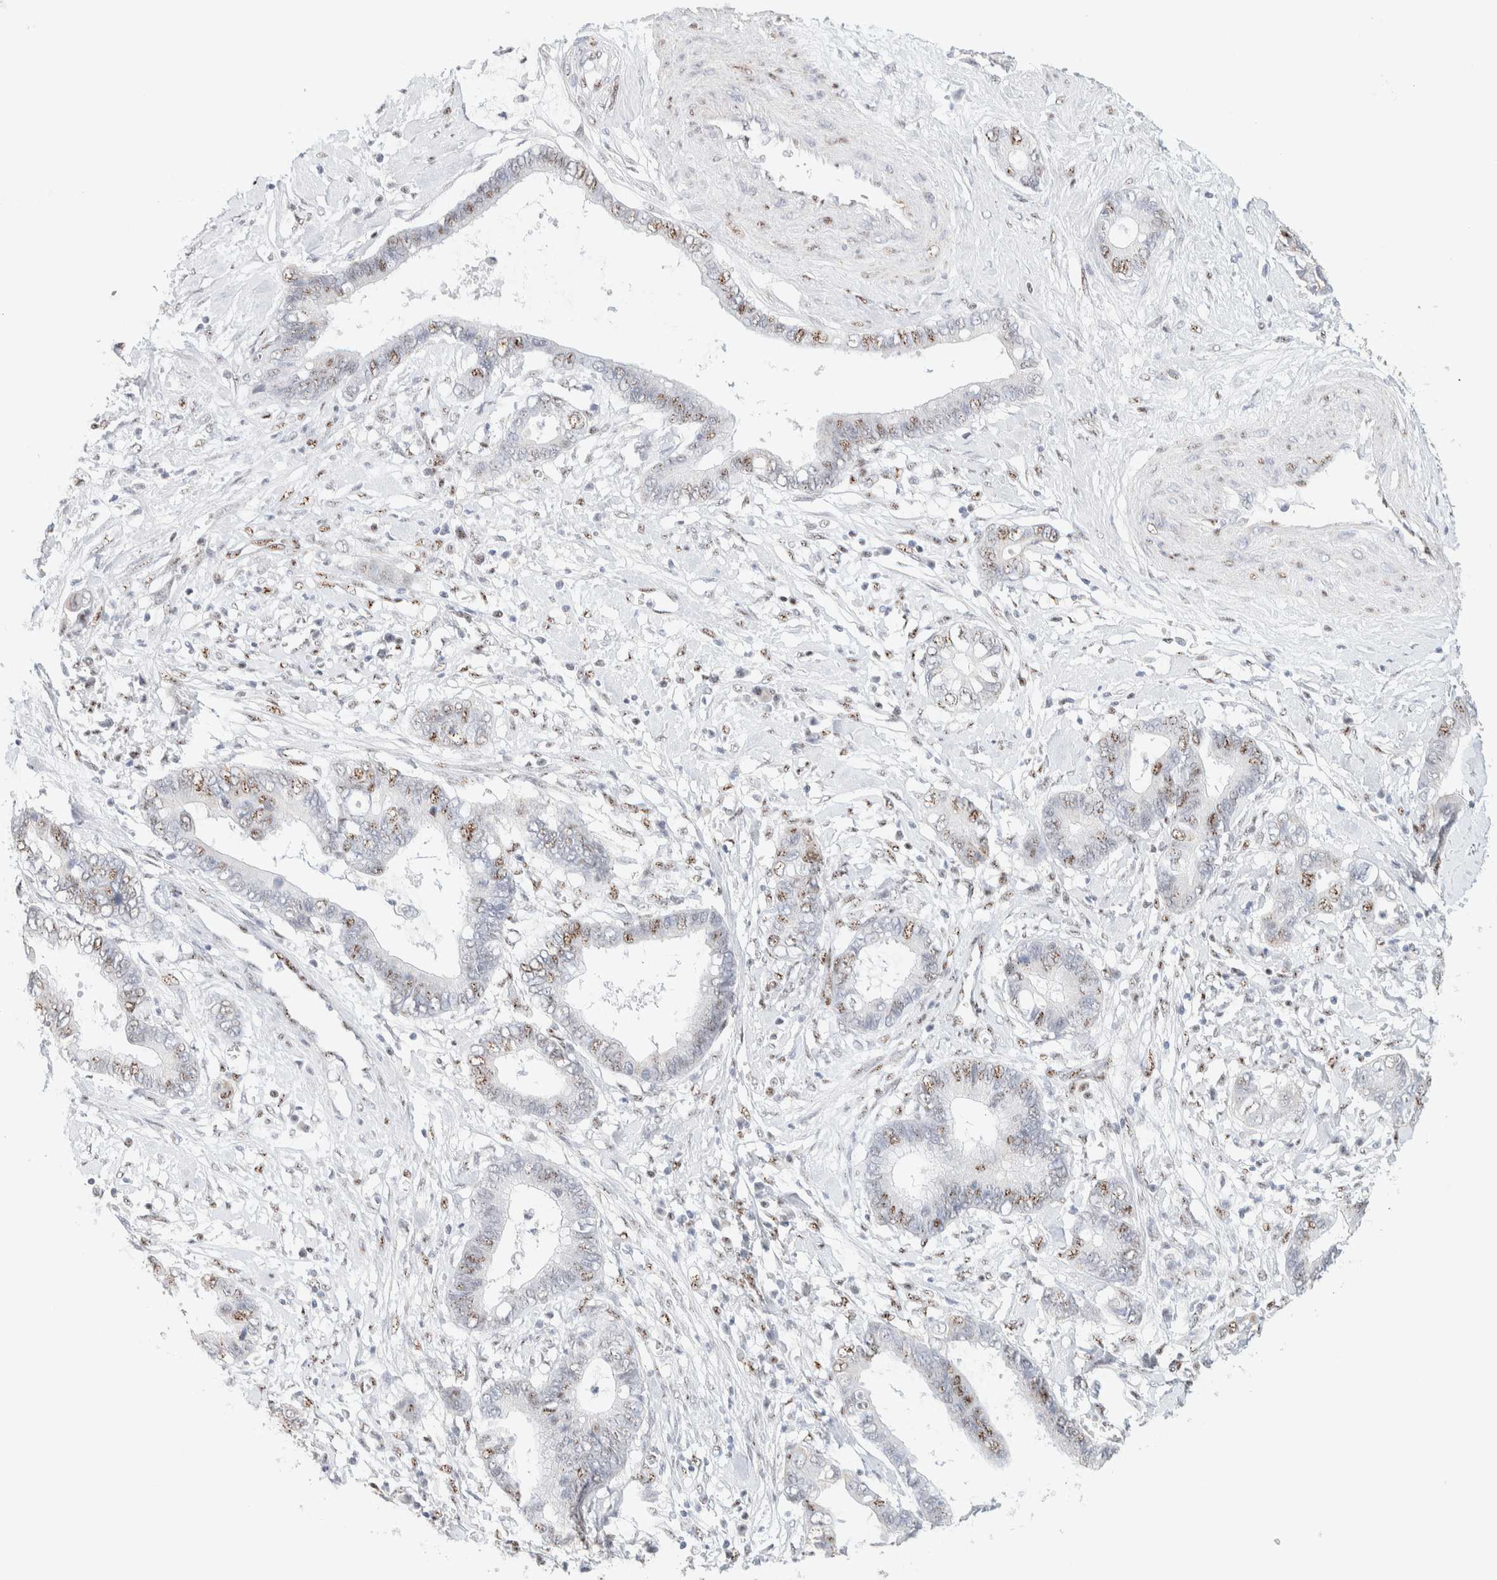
{"staining": {"intensity": "moderate", "quantity": "<25%", "location": "nuclear"}, "tissue": "cervical cancer", "cell_type": "Tumor cells", "image_type": "cancer", "snomed": [{"axis": "morphology", "description": "Adenocarcinoma, NOS"}, {"axis": "topography", "description": "Cervix"}], "caption": "IHC (DAB) staining of cervical adenocarcinoma shows moderate nuclear protein staining in about <25% of tumor cells.", "gene": "SON", "patient": {"sex": "female", "age": 44}}